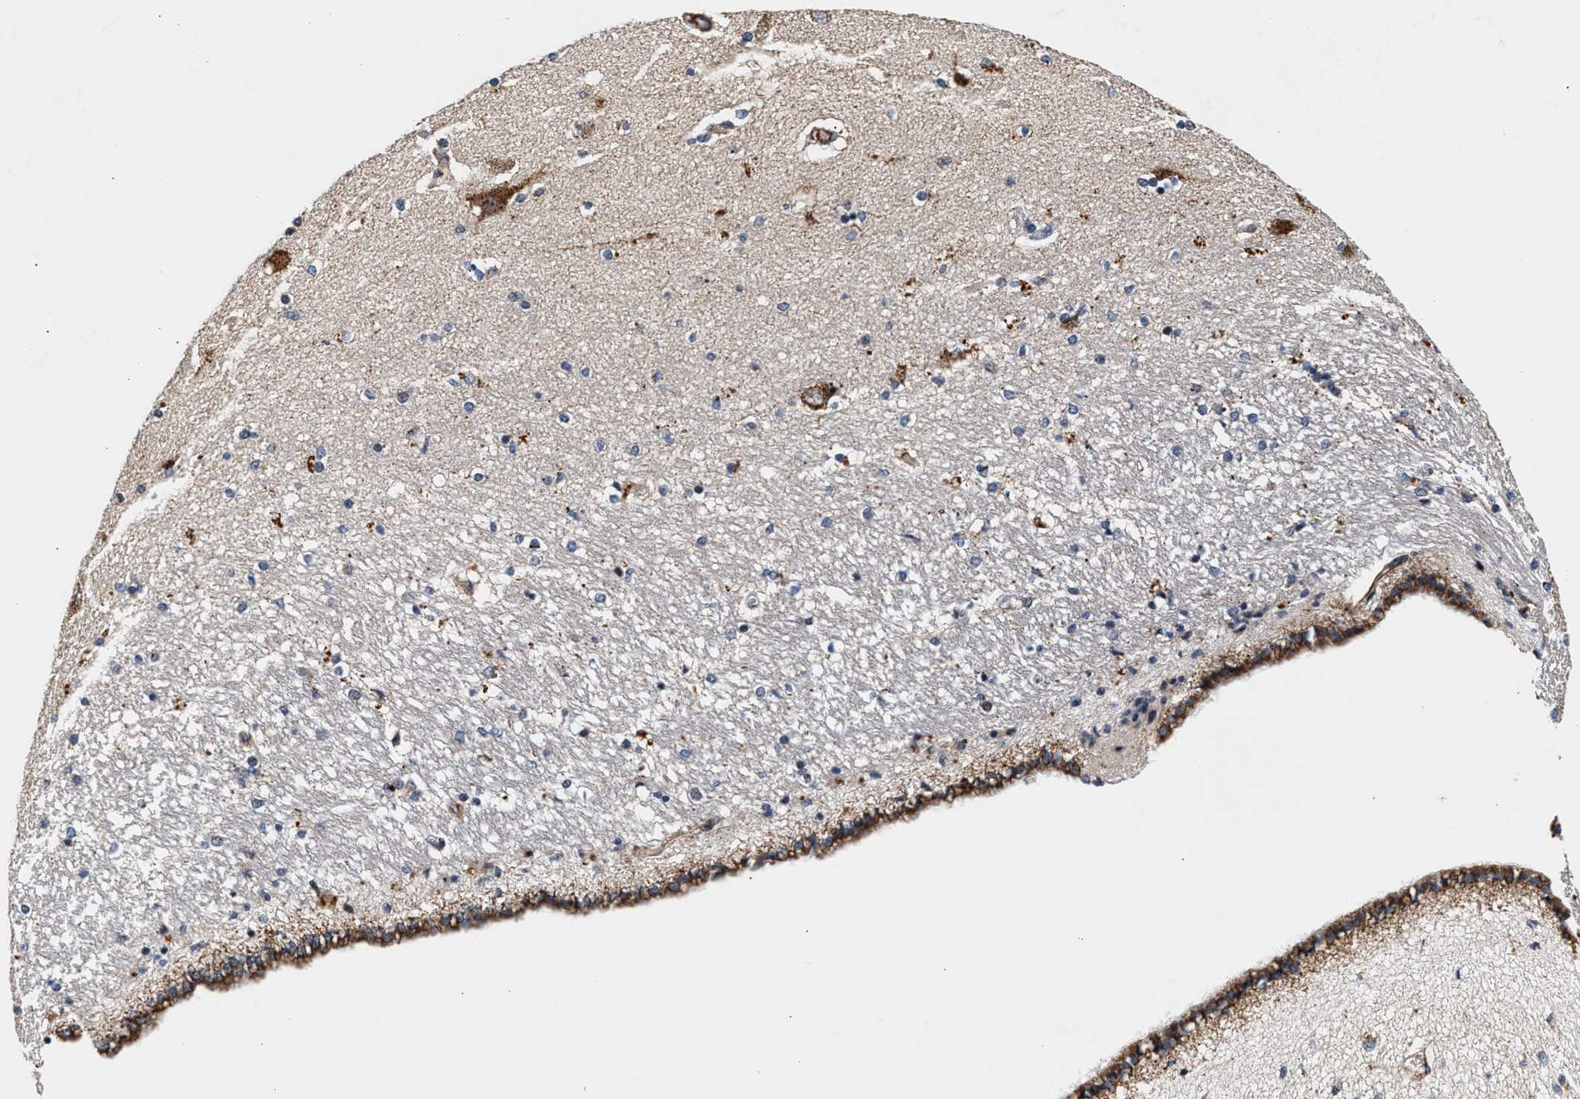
{"staining": {"intensity": "moderate", "quantity": "25%-75%", "location": "cytoplasmic/membranous"}, "tissue": "hippocampus", "cell_type": "Glial cells", "image_type": "normal", "snomed": [{"axis": "morphology", "description": "Normal tissue, NOS"}, {"axis": "topography", "description": "Hippocampus"}], "caption": "Immunohistochemistry (IHC) image of unremarkable hippocampus: hippocampus stained using IHC reveals medium levels of moderate protein expression localized specifically in the cytoplasmic/membranous of glial cells, appearing as a cytoplasmic/membranous brown color.", "gene": "SGK1", "patient": {"sex": "female", "age": 54}}